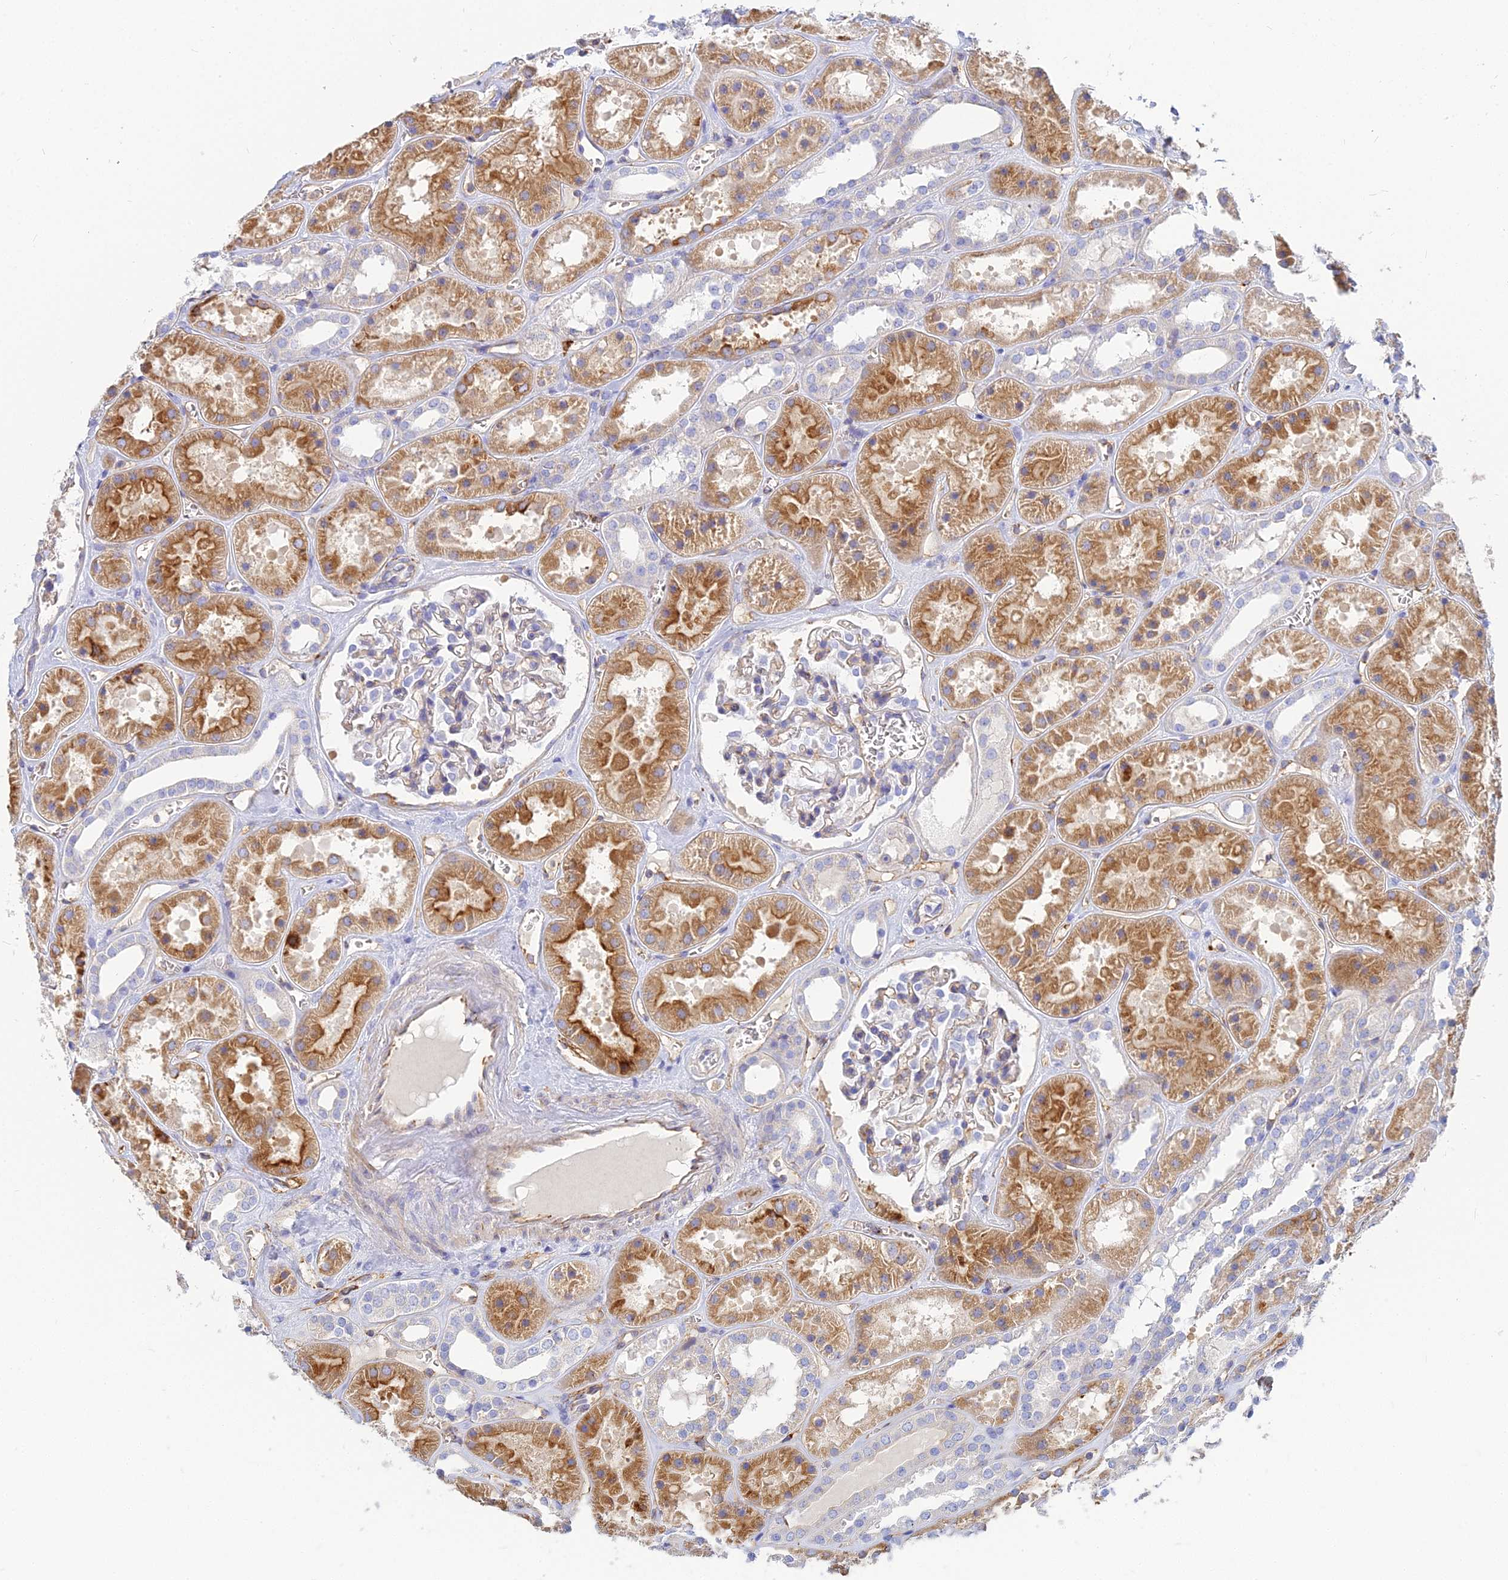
{"staining": {"intensity": "negative", "quantity": "none", "location": "none"}, "tissue": "kidney", "cell_type": "Cells in glomeruli", "image_type": "normal", "snomed": [{"axis": "morphology", "description": "Normal tissue, NOS"}, {"axis": "topography", "description": "Kidney"}], "caption": "A high-resolution histopathology image shows IHC staining of benign kidney, which shows no significant staining in cells in glomeruli. The staining was performed using DAB (3,3'-diaminobenzidine) to visualize the protein expression in brown, while the nuclei were stained in blue with hematoxylin (Magnification: 20x).", "gene": "VAT1", "patient": {"sex": "female", "age": 41}}